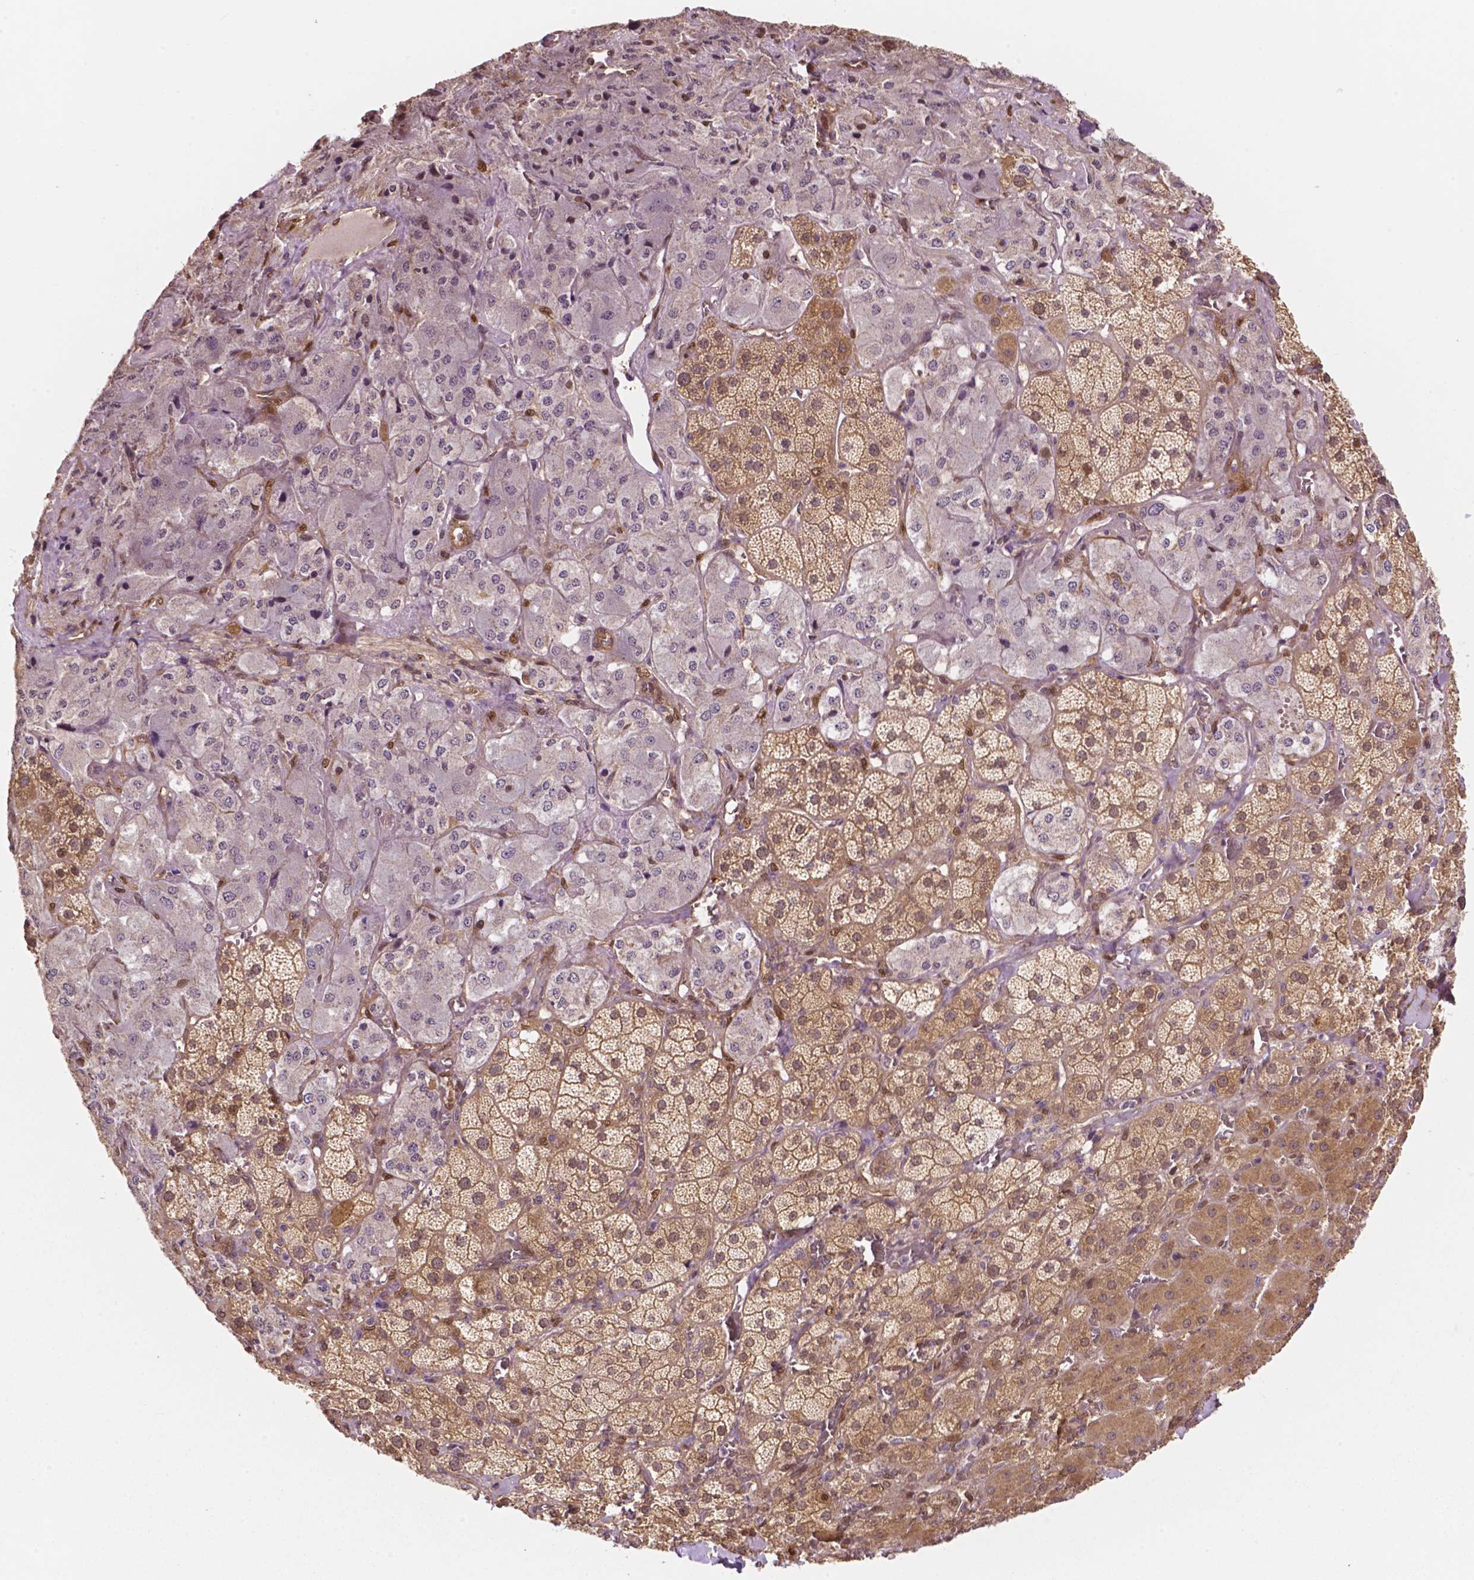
{"staining": {"intensity": "moderate", "quantity": "25%-75%", "location": "cytoplasmic/membranous,nuclear"}, "tissue": "adrenal gland", "cell_type": "Glandular cells", "image_type": "normal", "snomed": [{"axis": "morphology", "description": "Normal tissue, NOS"}, {"axis": "topography", "description": "Adrenal gland"}], "caption": "Normal adrenal gland shows moderate cytoplasmic/membranous,nuclear positivity in approximately 25%-75% of glandular cells, visualized by immunohistochemistry. (Stains: DAB (3,3'-diaminobenzidine) in brown, nuclei in blue, Microscopy: brightfield microscopy at high magnification).", "gene": "YAP1", "patient": {"sex": "male", "age": 57}}